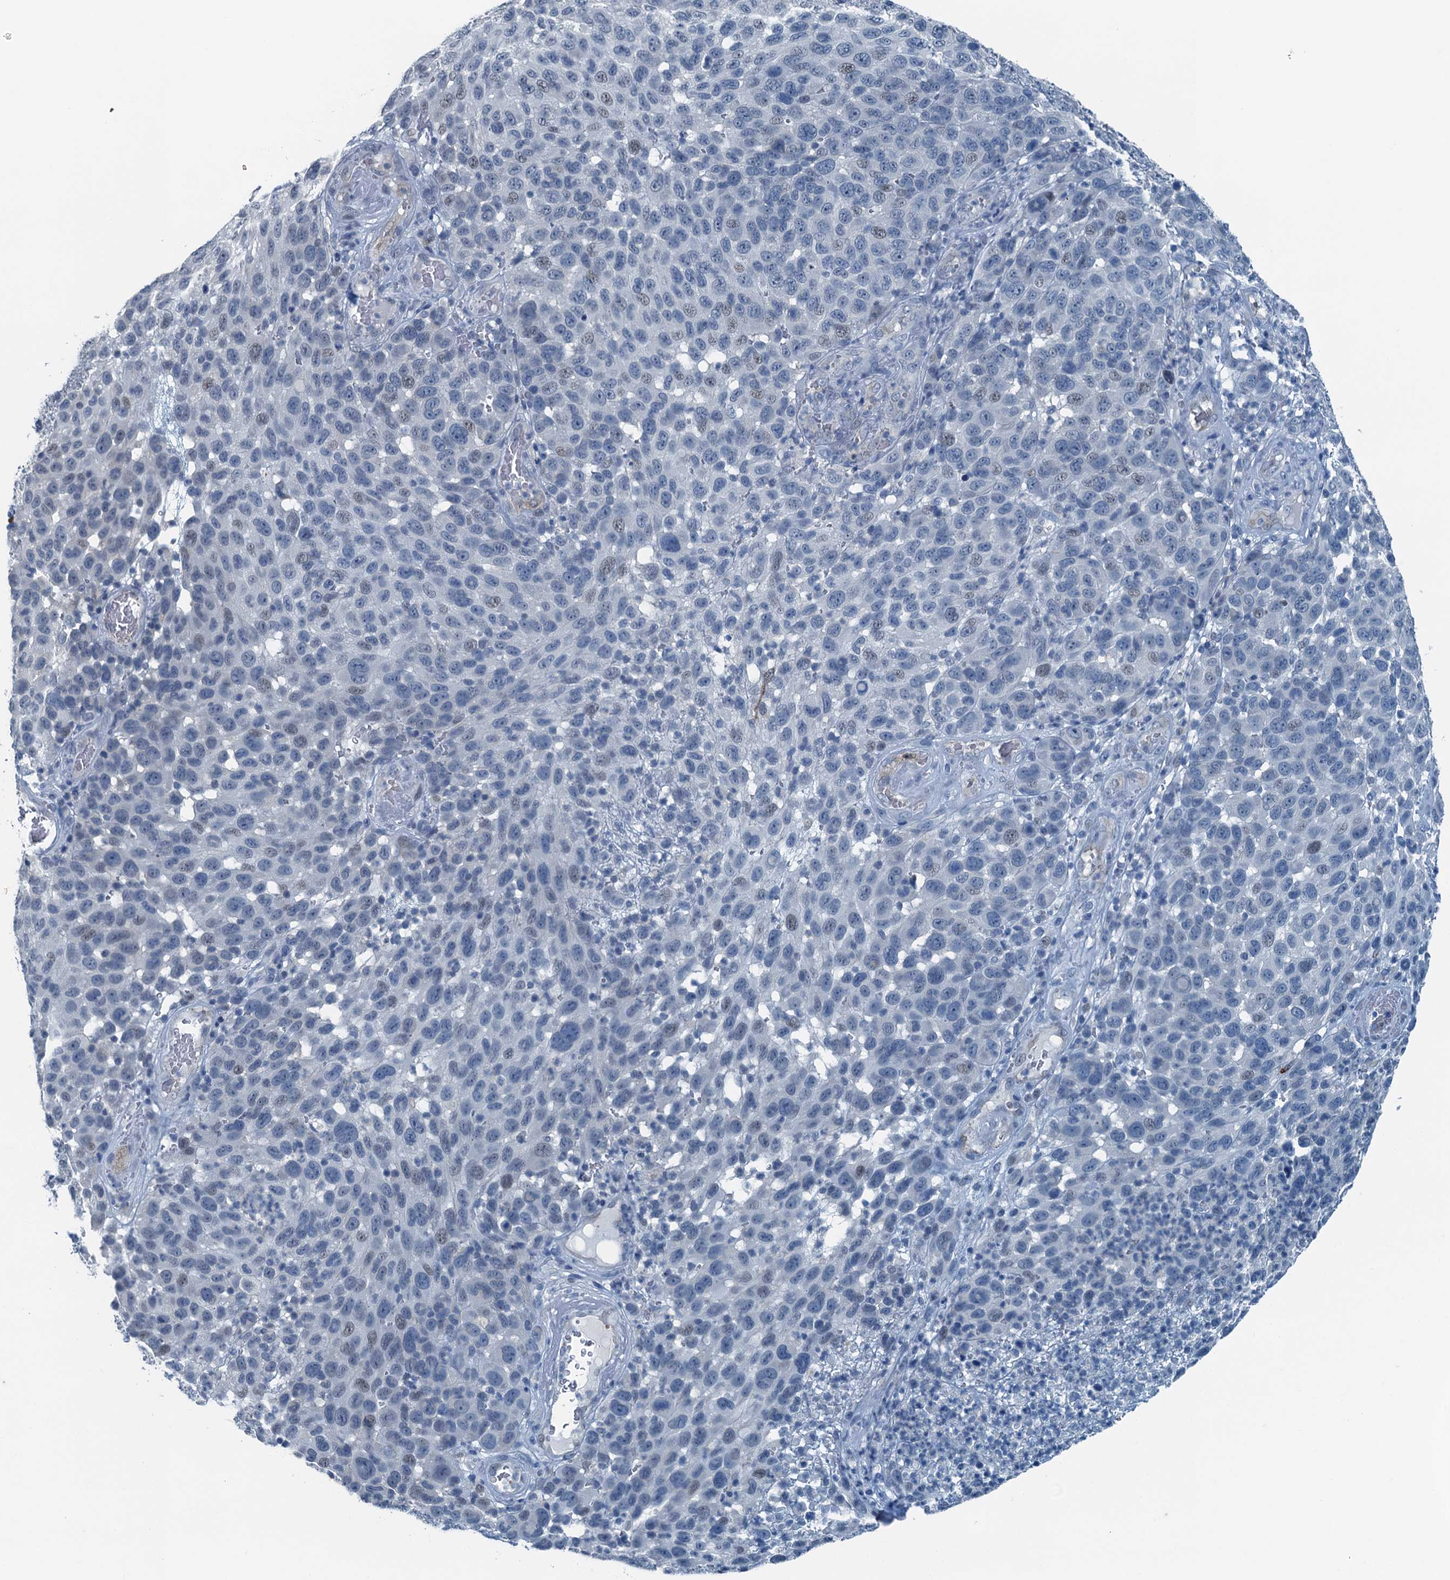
{"staining": {"intensity": "negative", "quantity": "none", "location": "none"}, "tissue": "melanoma", "cell_type": "Tumor cells", "image_type": "cancer", "snomed": [{"axis": "morphology", "description": "Malignant melanoma, NOS"}, {"axis": "topography", "description": "Skin"}], "caption": "A high-resolution image shows immunohistochemistry staining of malignant melanoma, which exhibits no significant positivity in tumor cells.", "gene": "GFOD2", "patient": {"sex": "male", "age": 49}}